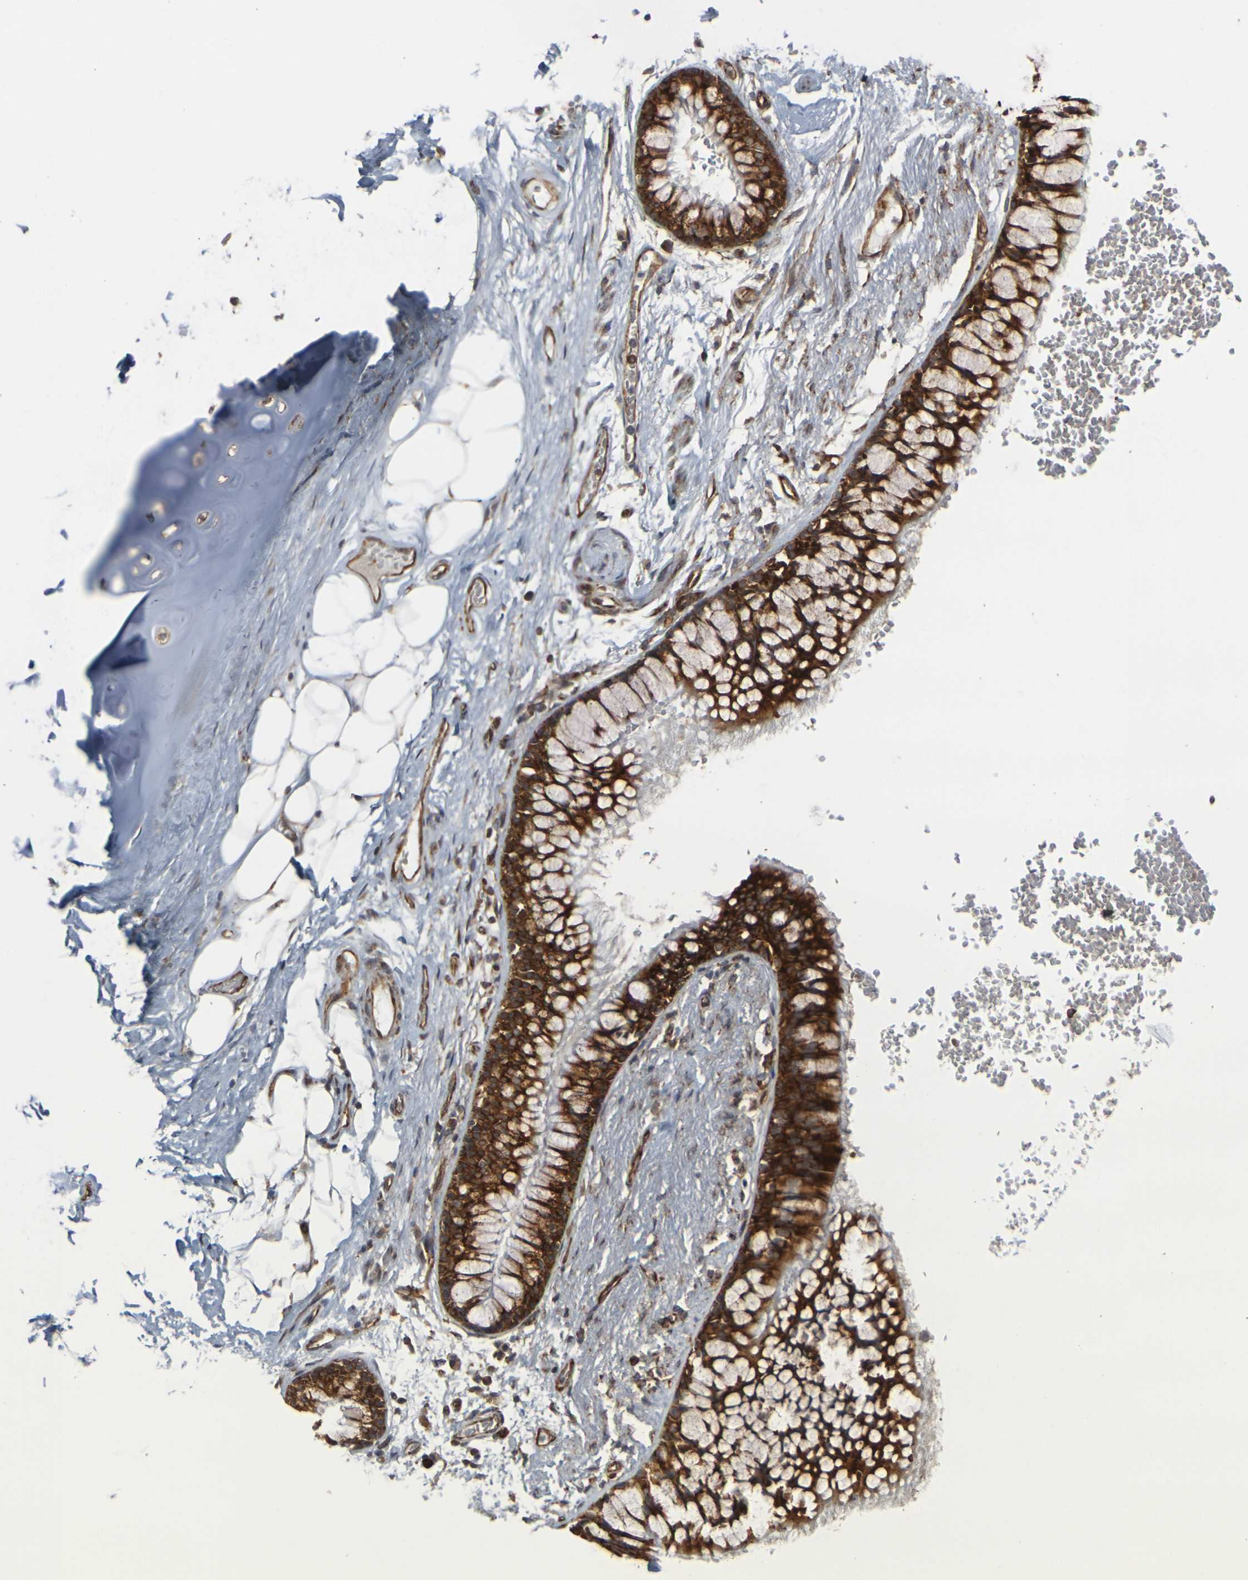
{"staining": {"intensity": "moderate", "quantity": ">75%", "location": "cytoplasmic/membranous"}, "tissue": "adipose tissue", "cell_type": "Adipocytes", "image_type": "normal", "snomed": [{"axis": "morphology", "description": "Normal tissue, NOS"}, {"axis": "topography", "description": "Cartilage tissue"}, {"axis": "topography", "description": "Bronchus"}], "caption": "DAB (3,3'-diaminobenzidine) immunohistochemical staining of unremarkable adipose tissue exhibits moderate cytoplasmic/membranous protein expression in about >75% of adipocytes.", "gene": "MARCHF2", "patient": {"sex": "female", "age": 73}}